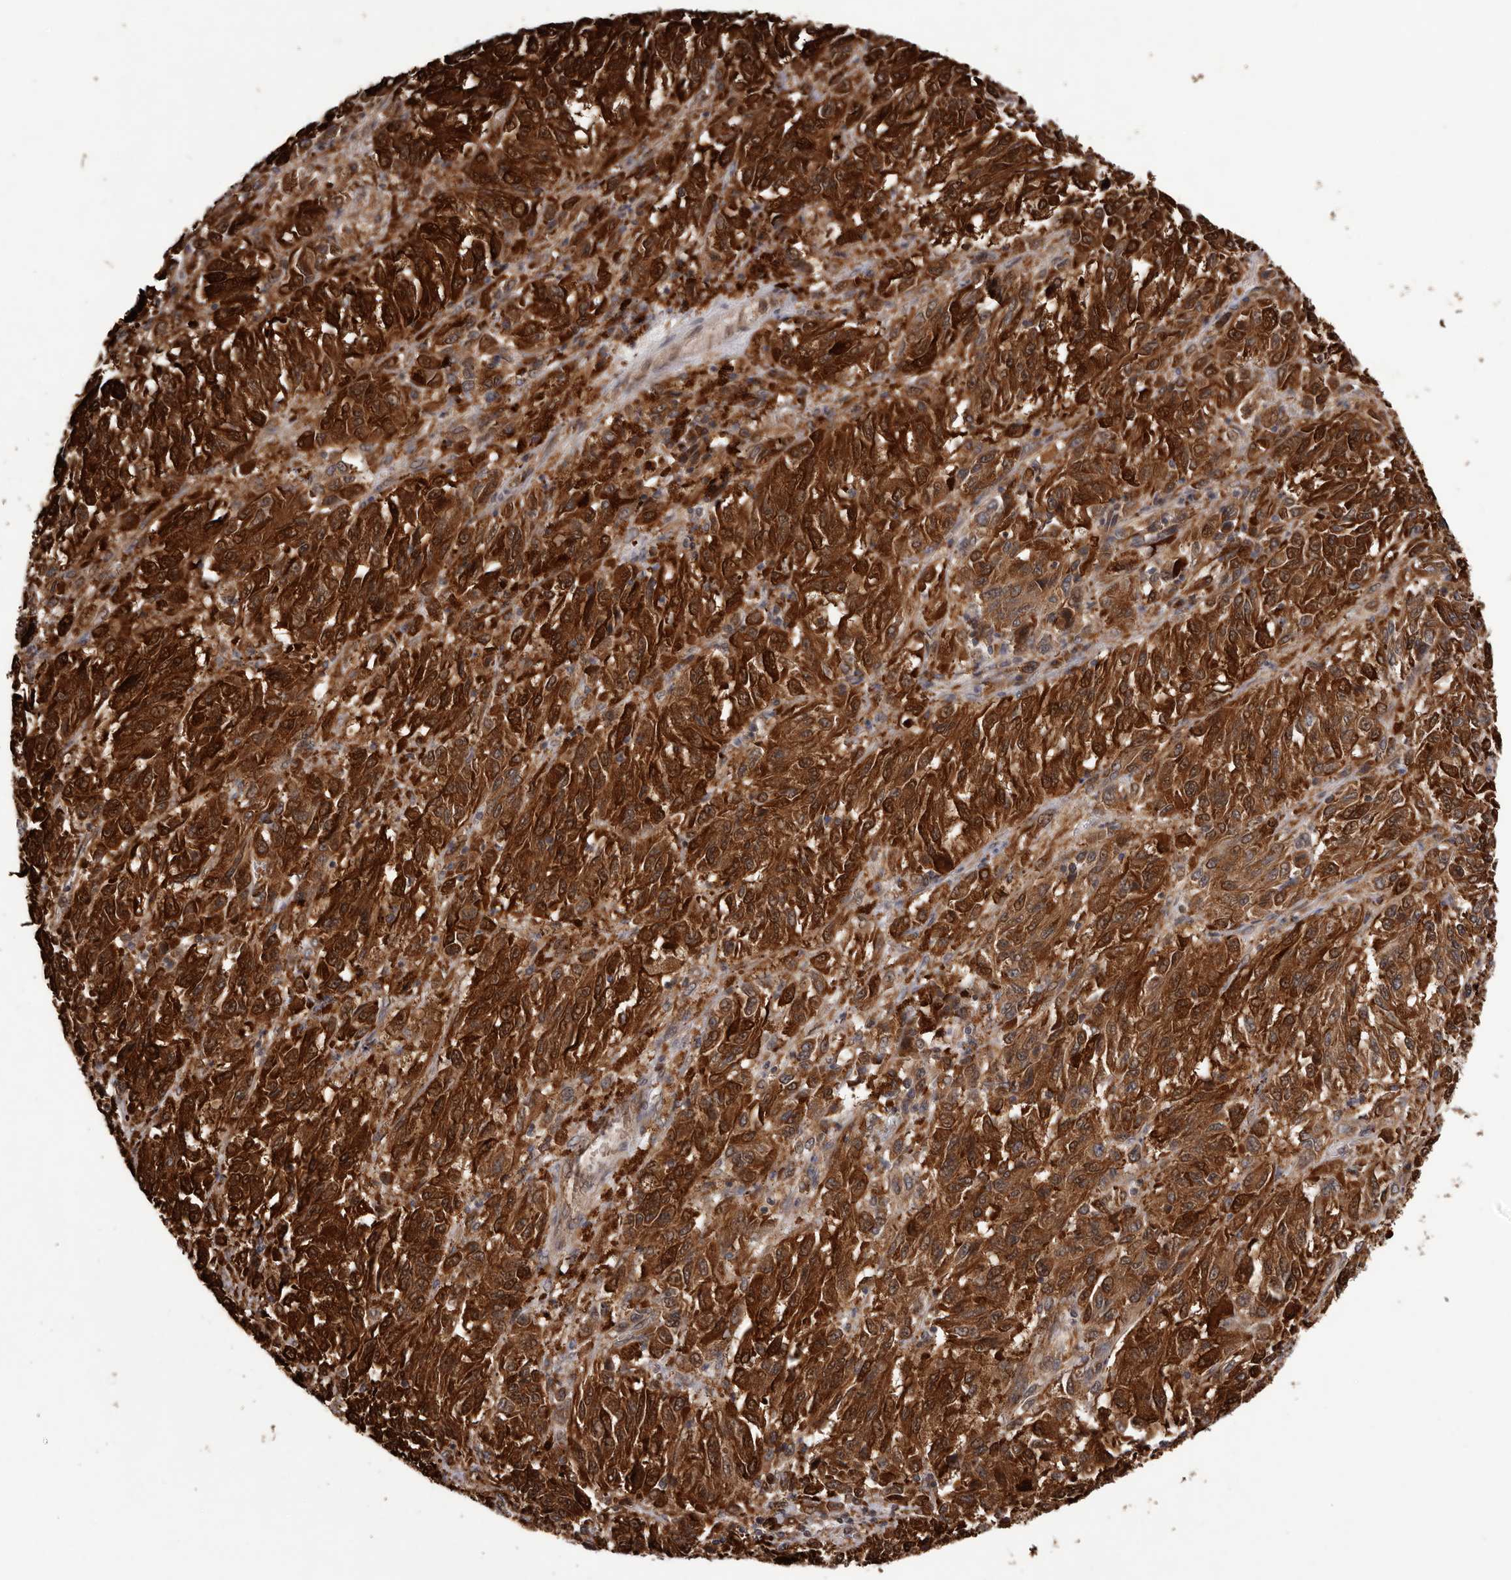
{"staining": {"intensity": "strong", "quantity": ">75%", "location": "cytoplasmic/membranous"}, "tissue": "melanoma", "cell_type": "Tumor cells", "image_type": "cancer", "snomed": [{"axis": "morphology", "description": "Malignant melanoma, Metastatic site"}, {"axis": "topography", "description": "Lung"}], "caption": "Melanoma tissue demonstrates strong cytoplasmic/membranous positivity in about >75% of tumor cells, visualized by immunohistochemistry.", "gene": "GADD45B", "patient": {"sex": "male", "age": 64}}